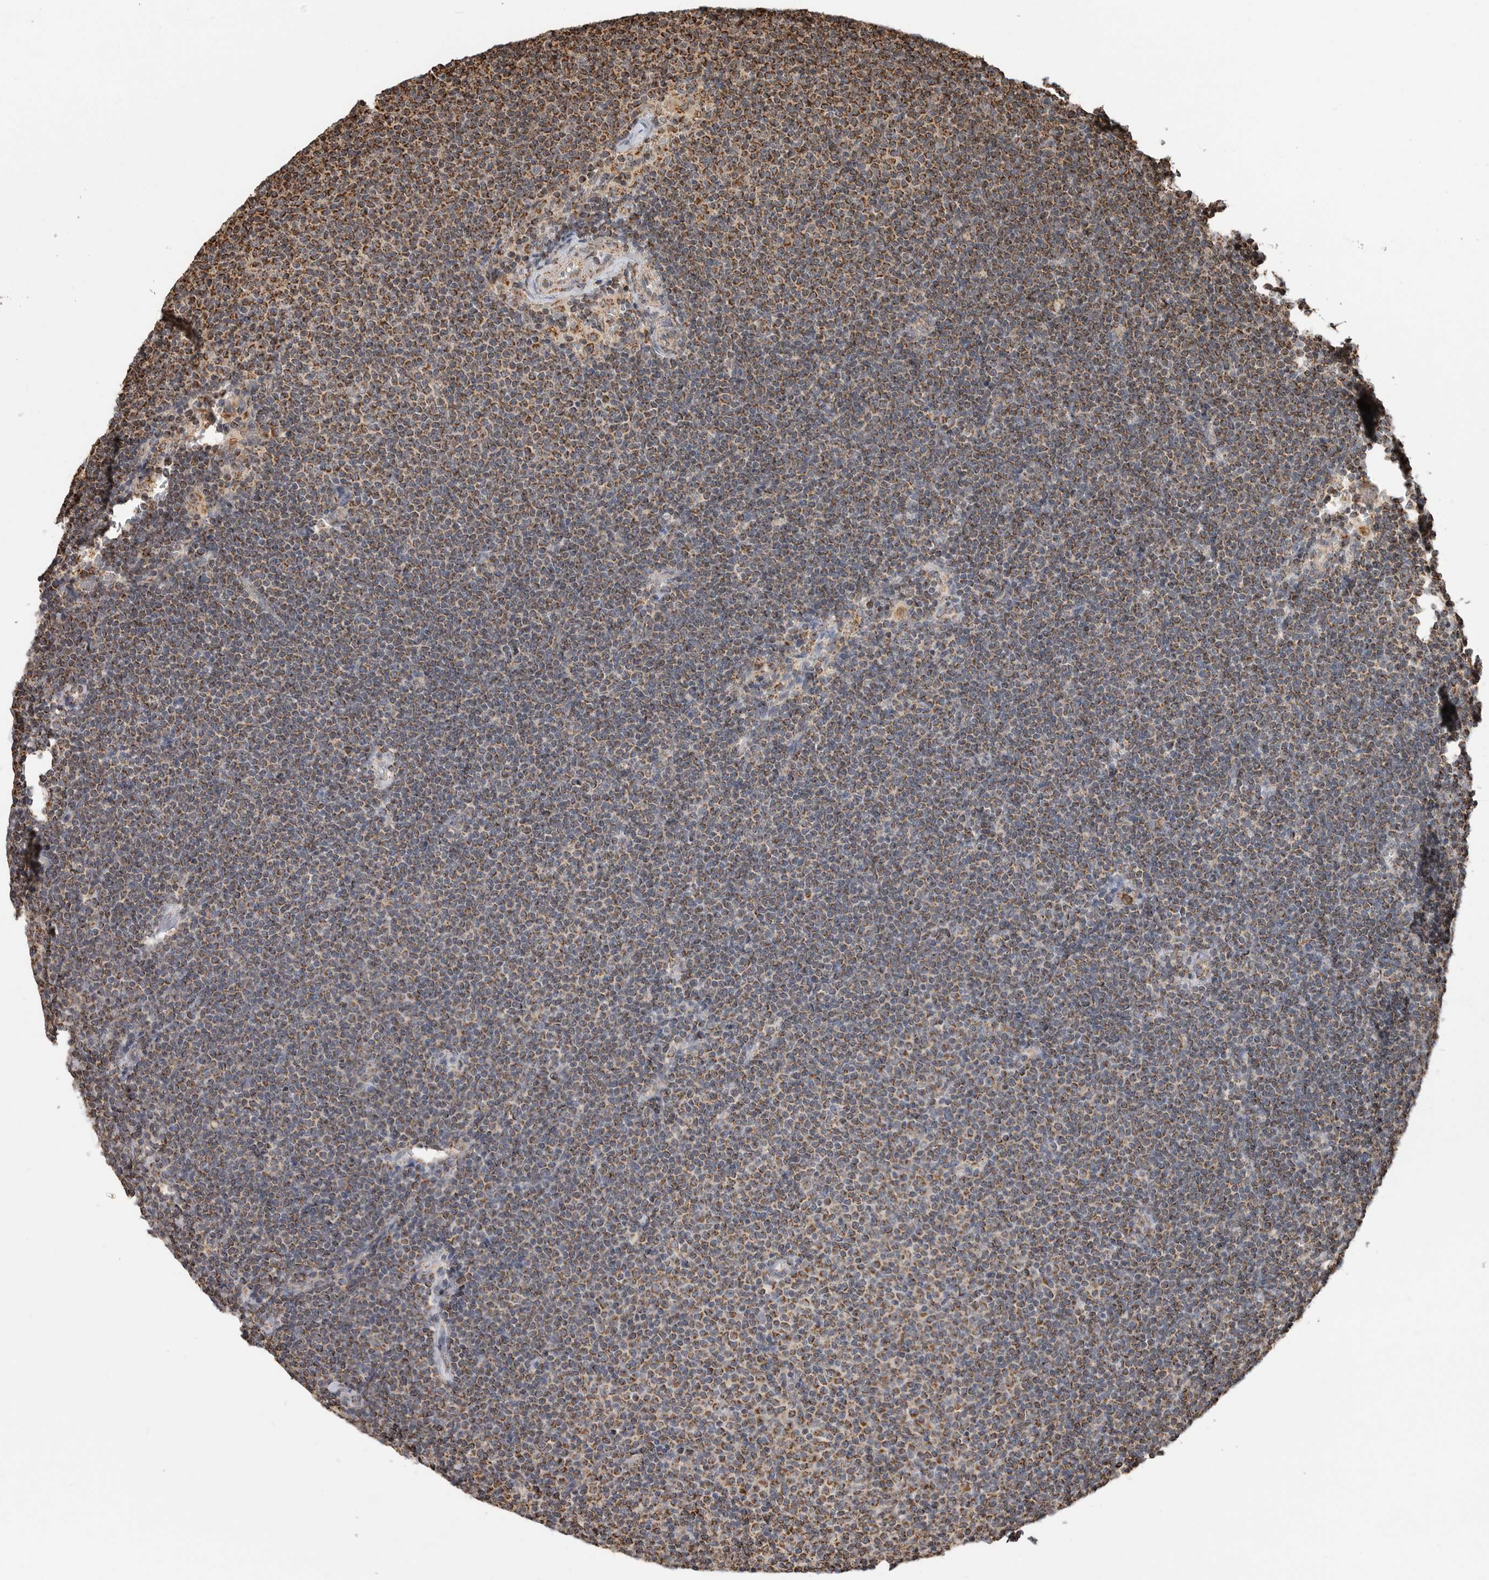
{"staining": {"intensity": "moderate", "quantity": ">75%", "location": "cytoplasmic/membranous"}, "tissue": "lymphoma", "cell_type": "Tumor cells", "image_type": "cancer", "snomed": [{"axis": "morphology", "description": "Malignant lymphoma, non-Hodgkin's type, Low grade"}, {"axis": "topography", "description": "Lymph node"}], "caption": "A brown stain highlights moderate cytoplasmic/membranous staining of a protein in low-grade malignant lymphoma, non-Hodgkin's type tumor cells. (DAB (3,3'-diaminobenzidine) IHC, brown staining for protein, blue staining for nuclei).", "gene": "GCNT2", "patient": {"sex": "female", "age": 53}}